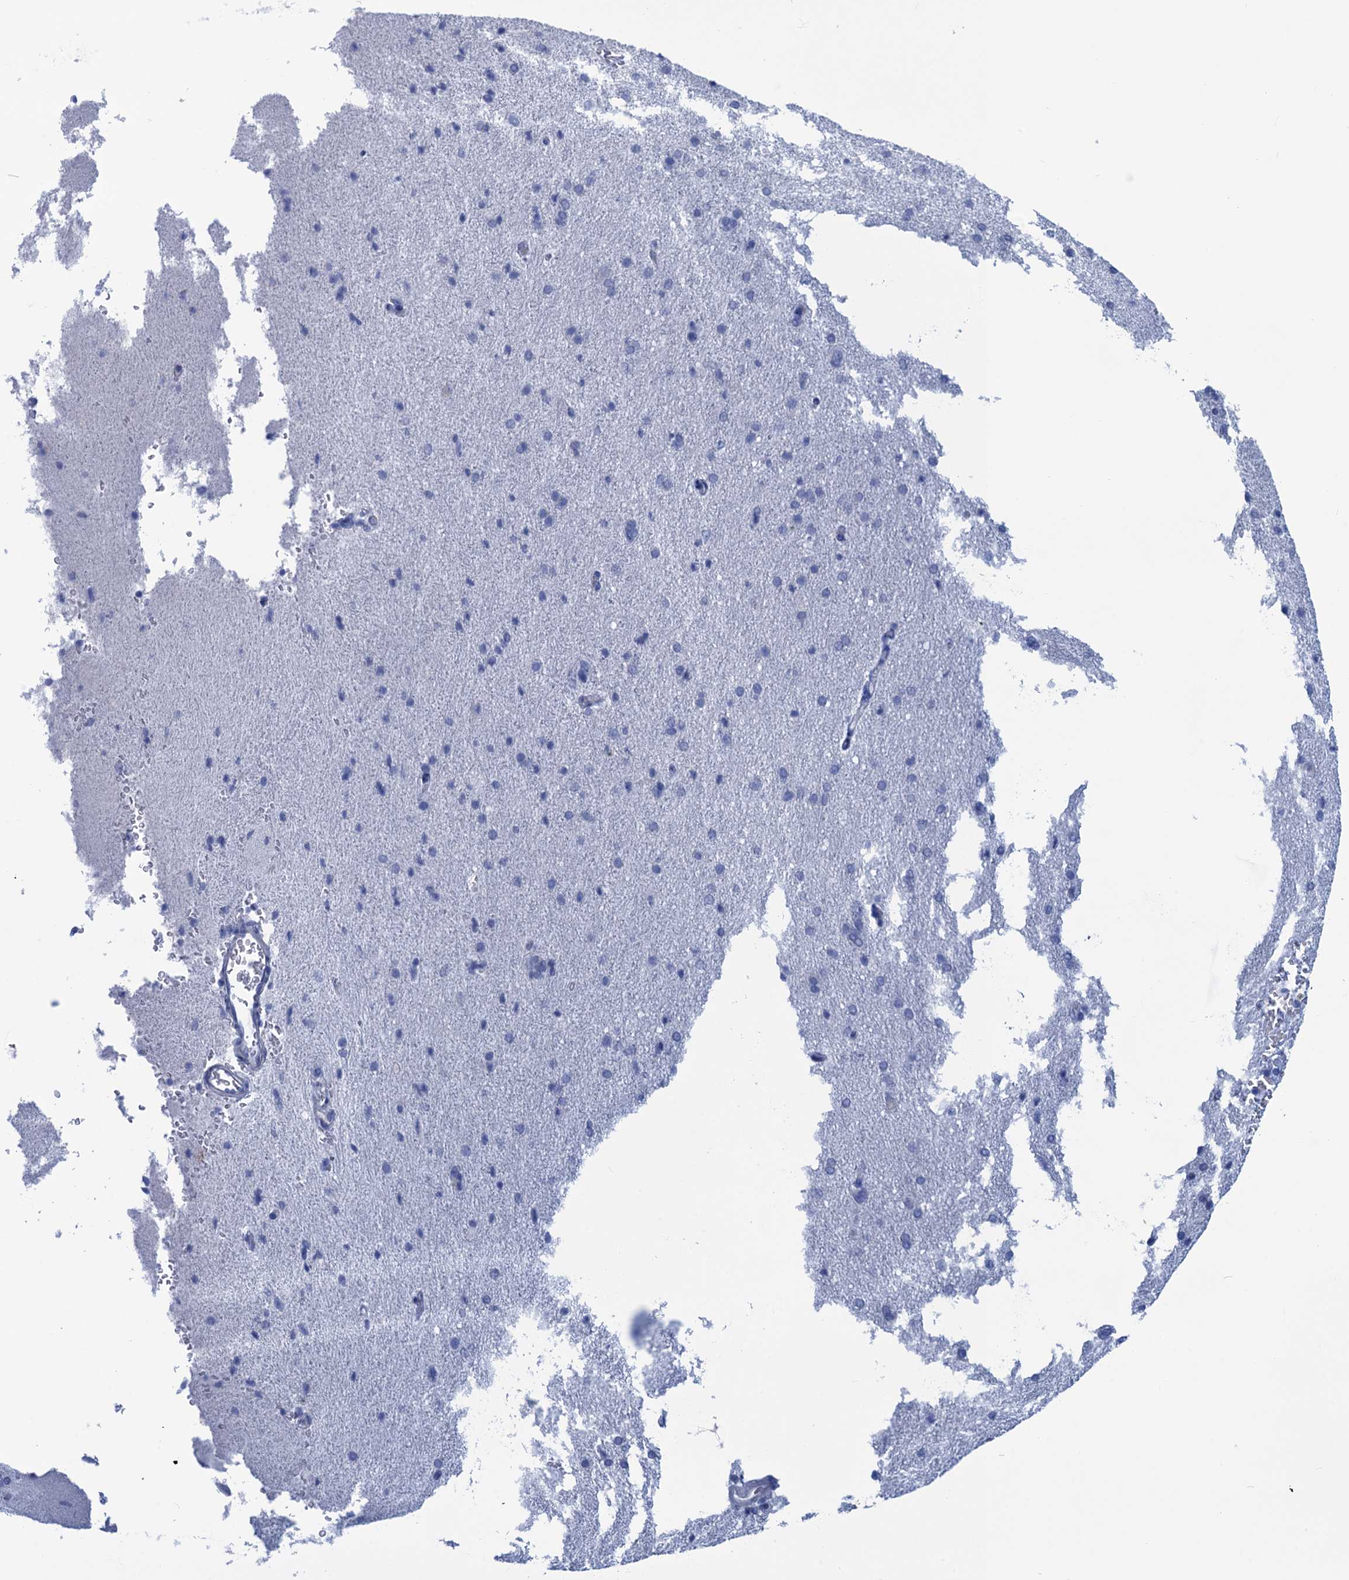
{"staining": {"intensity": "negative", "quantity": "none", "location": "none"}, "tissue": "cerebral cortex", "cell_type": "Endothelial cells", "image_type": "normal", "snomed": [{"axis": "morphology", "description": "Normal tissue, NOS"}, {"axis": "topography", "description": "Cerebral cortex"}], "caption": "High magnification brightfield microscopy of benign cerebral cortex stained with DAB (3,3'-diaminobenzidine) (brown) and counterstained with hematoxylin (blue): endothelial cells show no significant positivity. The staining was performed using DAB (3,3'-diaminobenzidine) to visualize the protein expression in brown, while the nuclei were stained in blue with hematoxylin (Magnification: 20x).", "gene": "CALML5", "patient": {"sex": "male", "age": 62}}